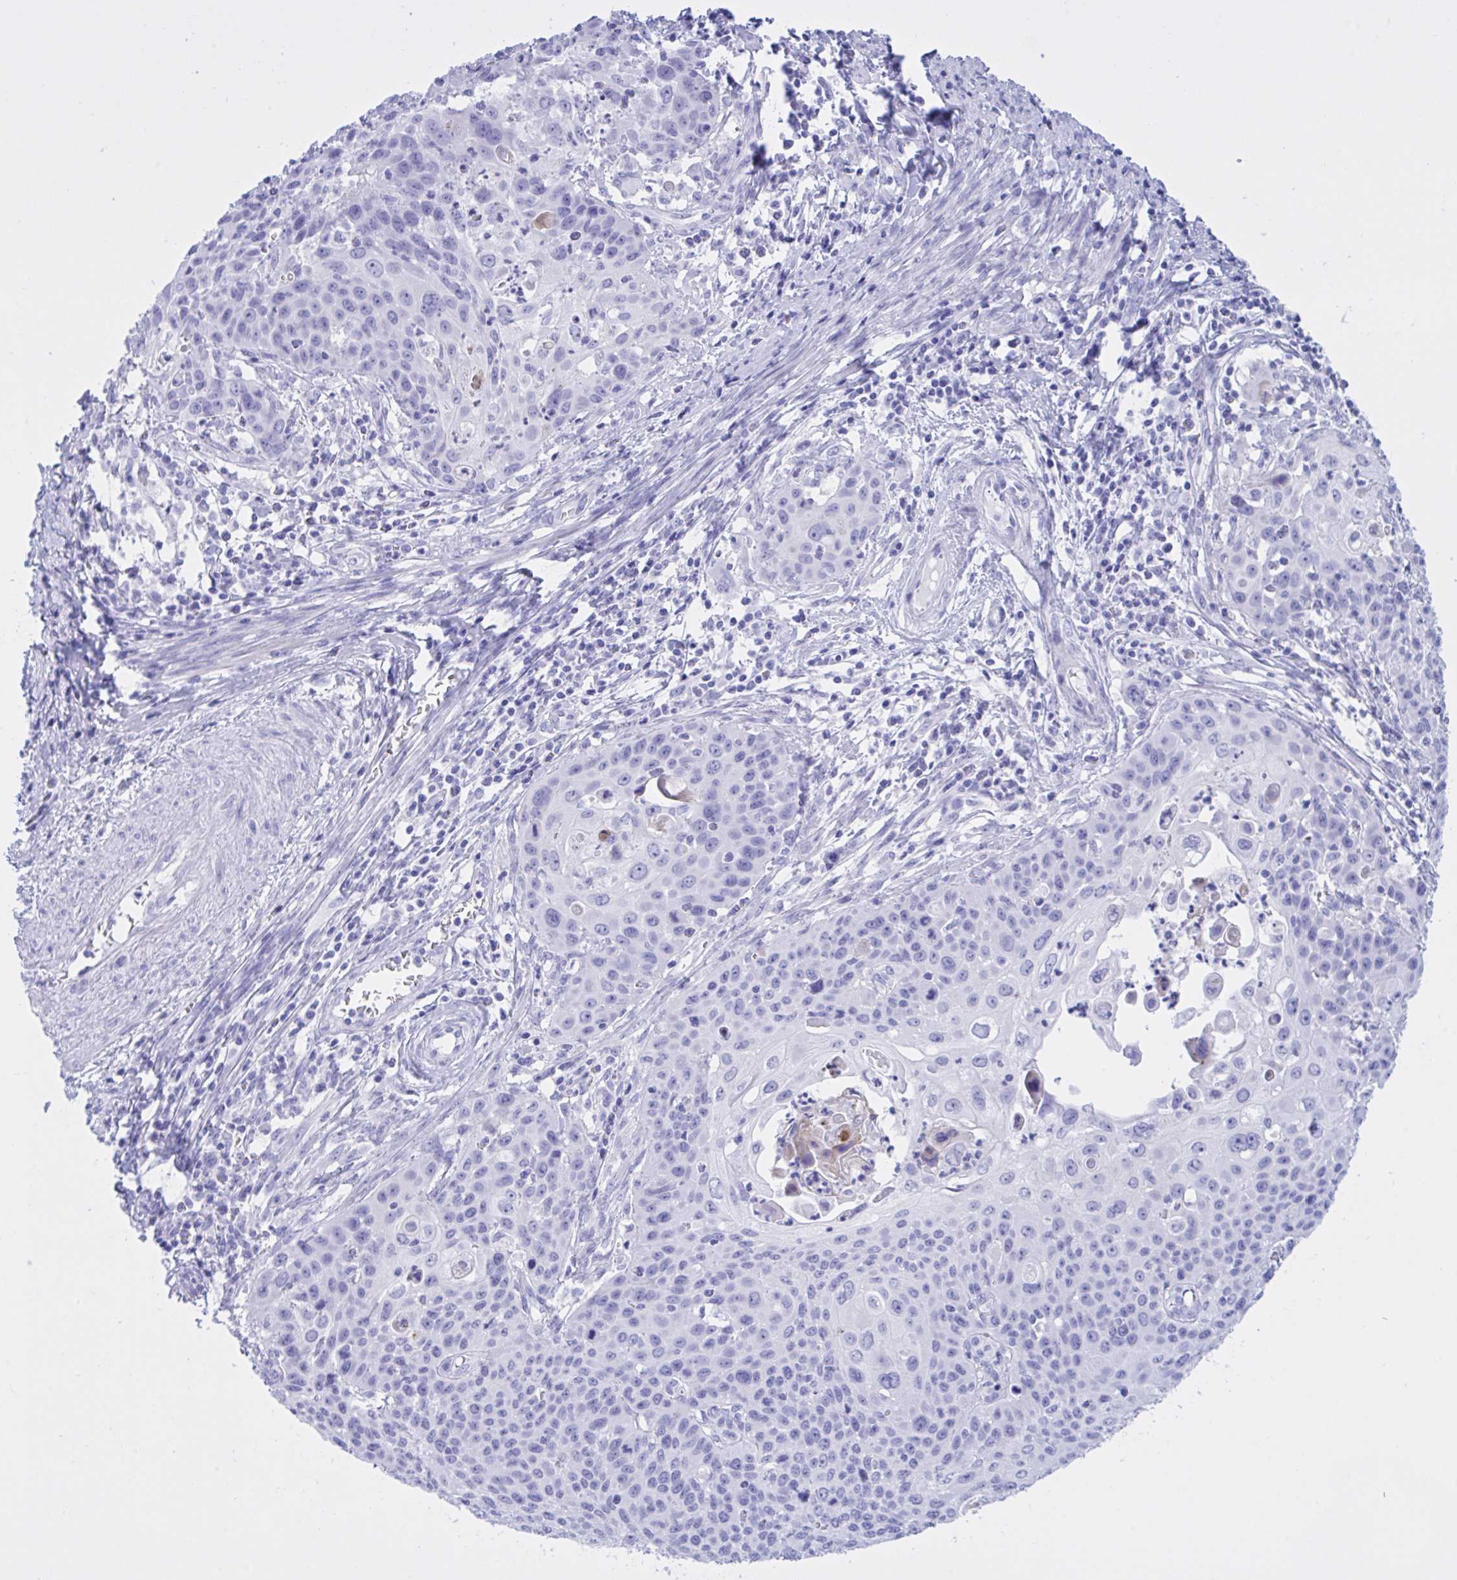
{"staining": {"intensity": "negative", "quantity": "none", "location": "none"}, "tissue": "cervical cancer", "cell_type": "Tumor cells", "image_type": "cancer", "snomed": [{"axis": "morphology", "description": "Squamous cell carcinoma, NOS"}, {"axis": "topography", "description": "Cervix"}], "caption": "High power microscopy image of an immunohistochemistry photomicrograph of cervical squamous cell carcinoma, revealing no significant staining in tumor cells.", "gene": "BEX5", "patient": {"sex": "female", "age": 65}}